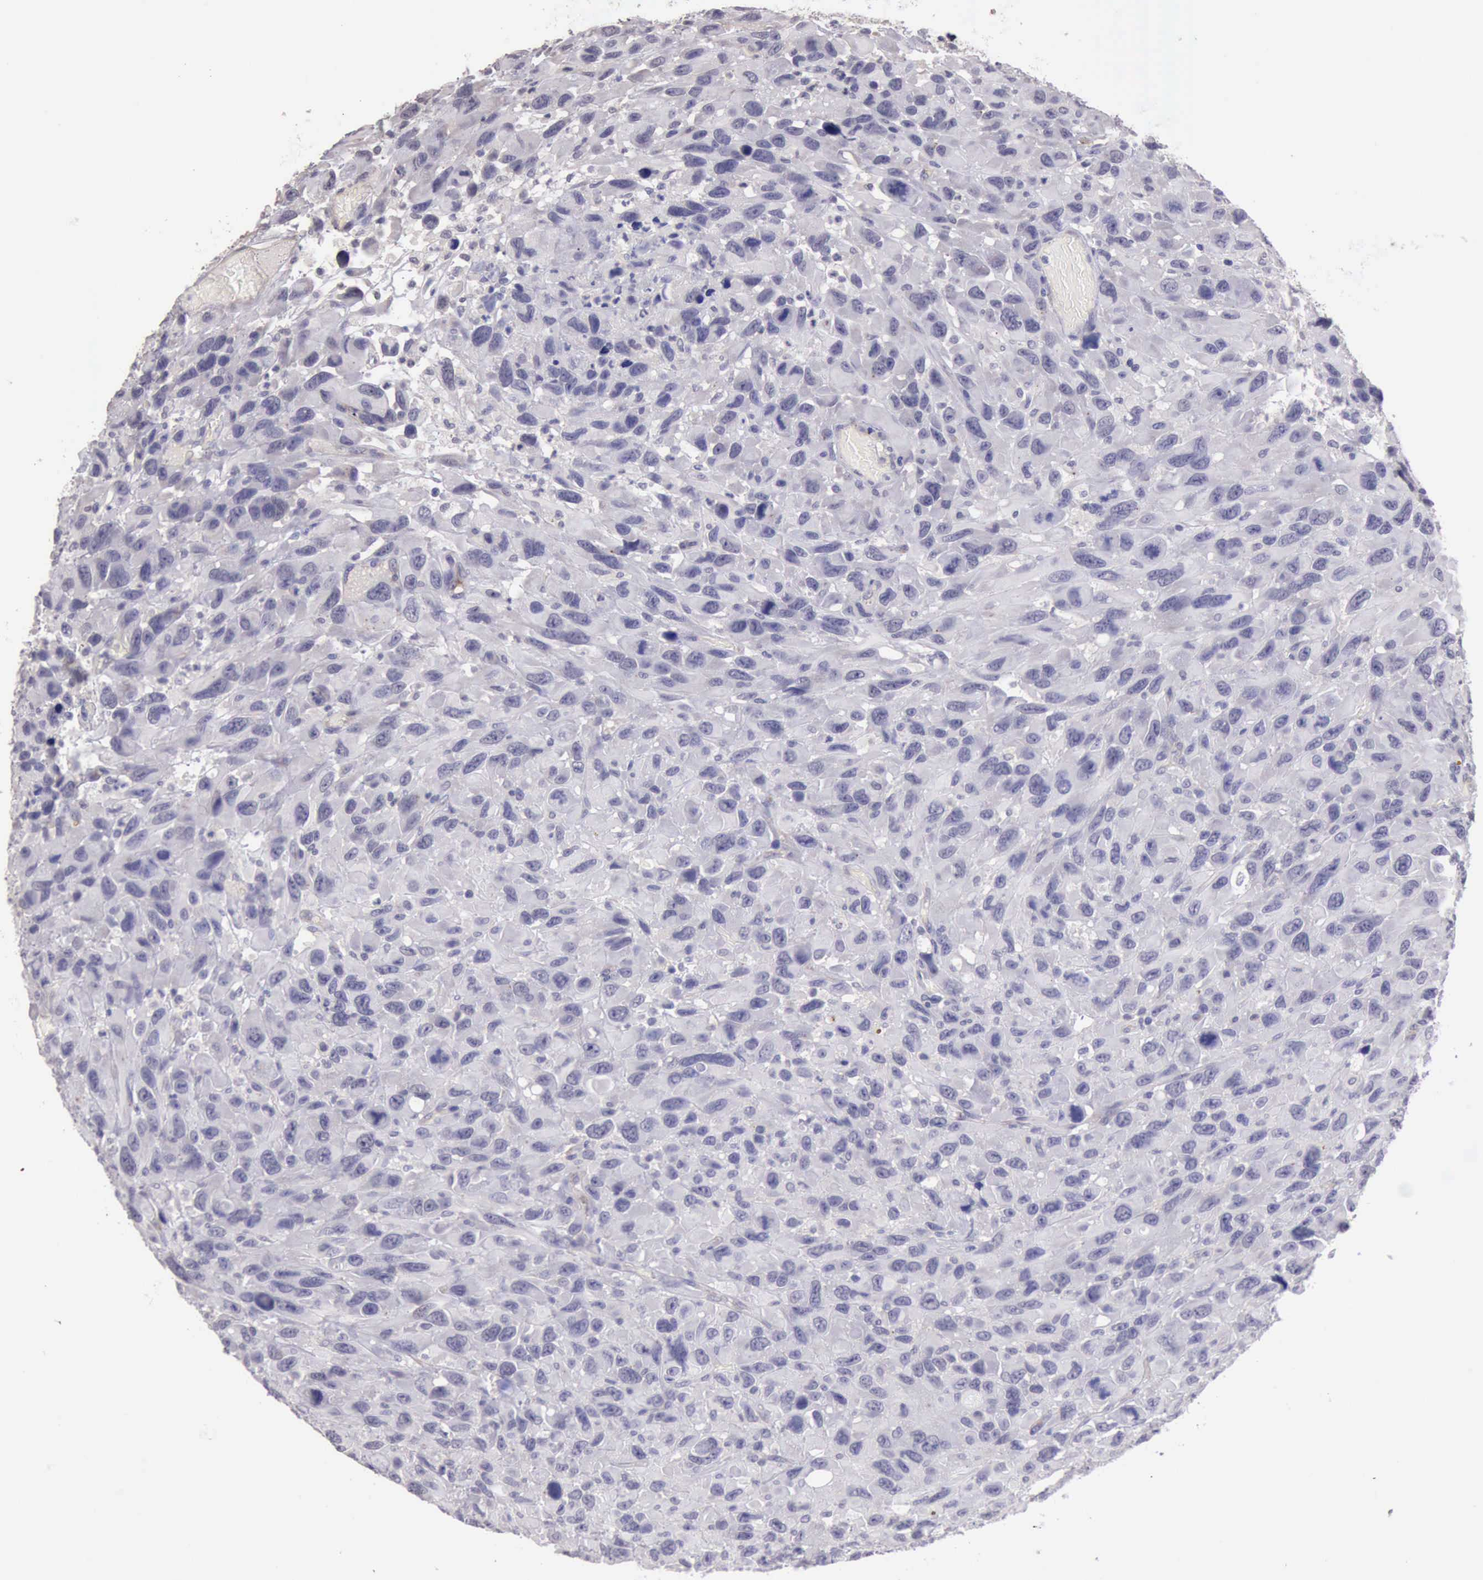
{"staining": {"intensity": "negative", "quantity": "none", "location": "none"}, "tissue": "renal cancer", "cell_type": "Tumor cells", "image_type": "cancer", "snomed": [{"axis": "morphology", "description": "Adenocarcinoma, NOS"}, {"axis": "topography", "description": "Kidney"}], "caption": "Immunohistochemical staining of renal cancer shows no significant expression in tumor cells.", "gene": "KCND1", "patient": {"sex": "male", "age": 79}}